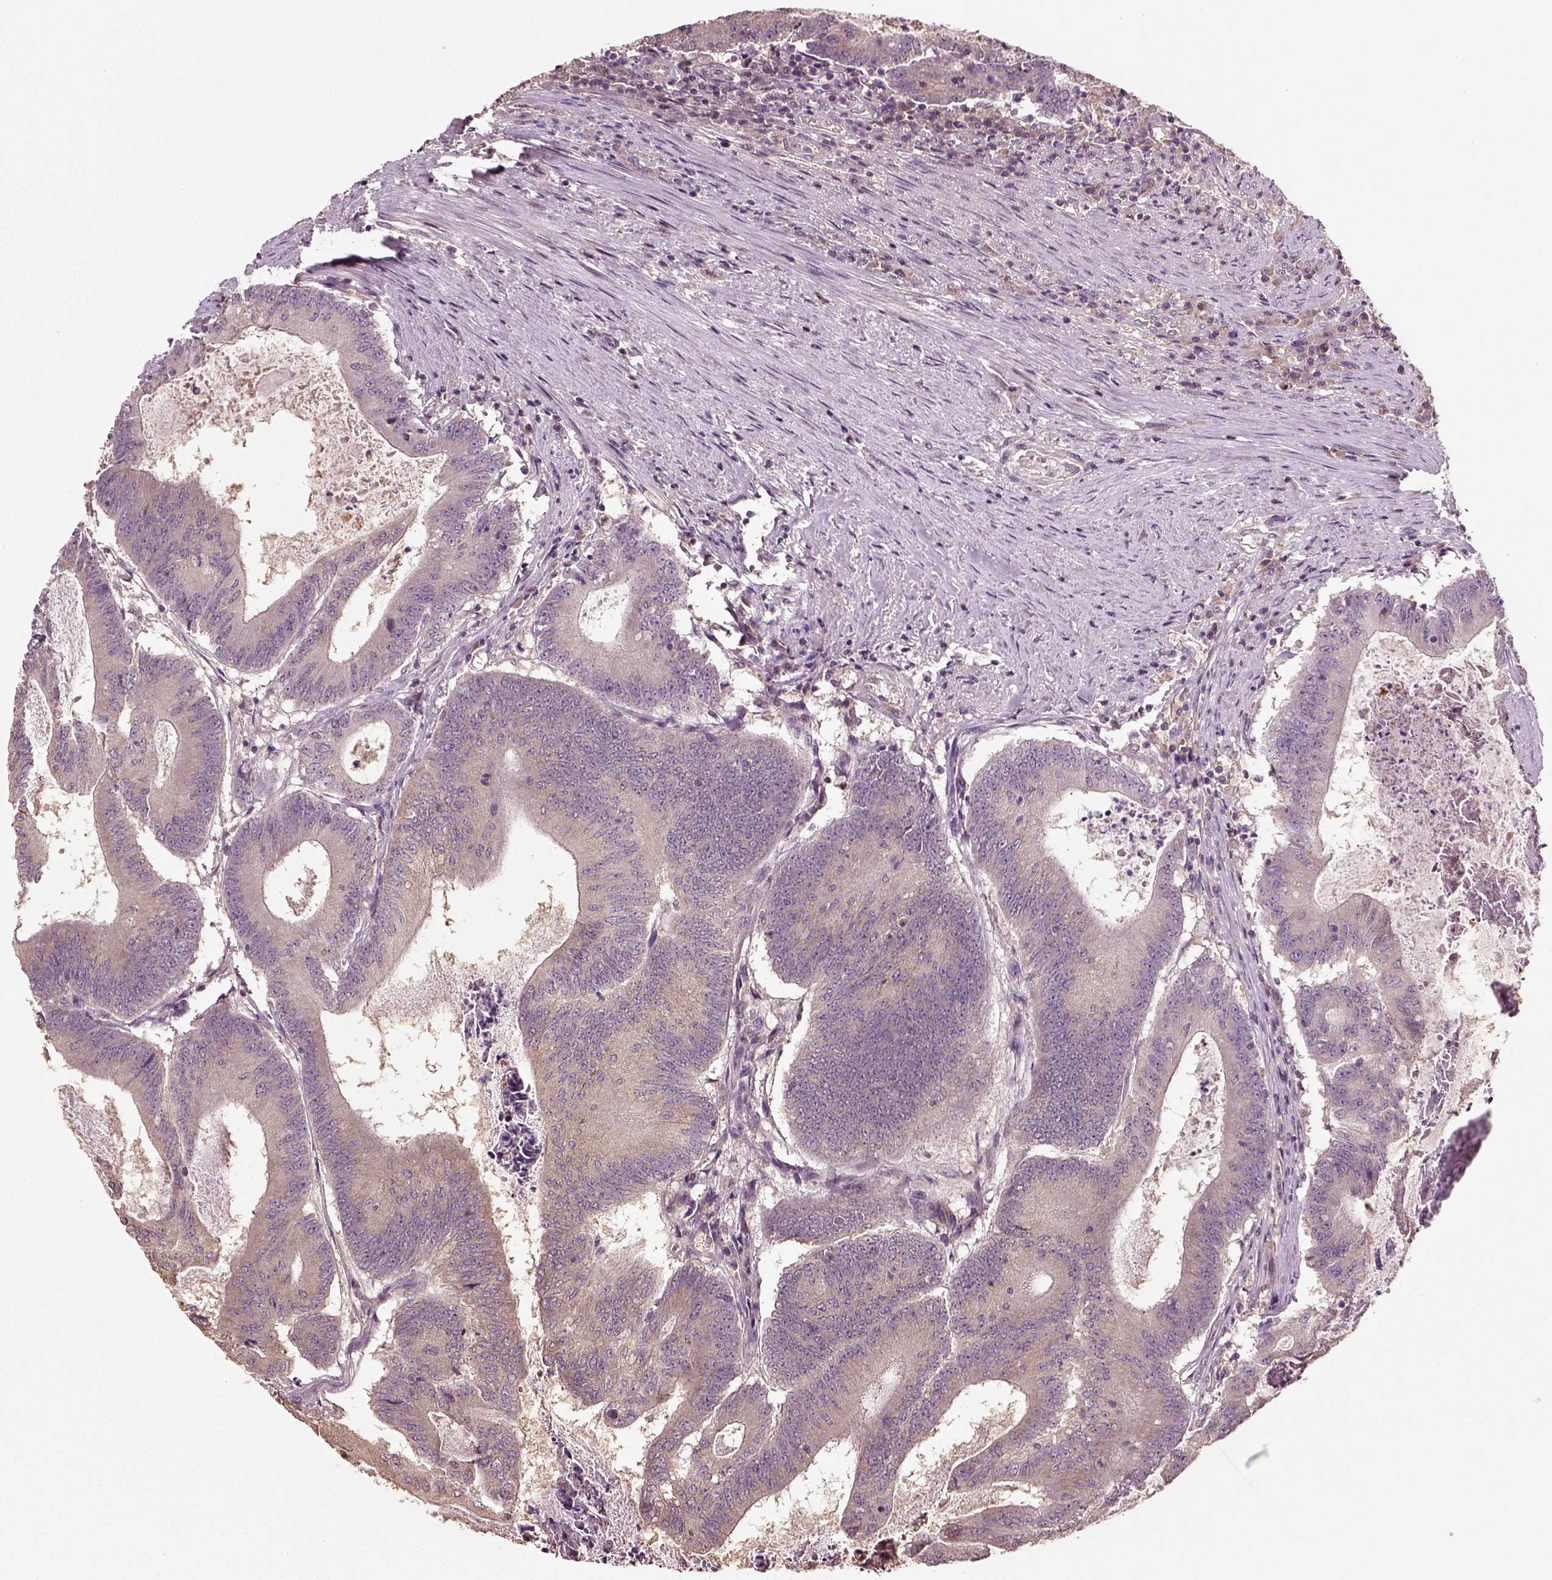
{"staining": {"intensity": "weak", "quantity": "25%-75%", "location": "cytoplasmic/membranous"}, "tissue": "colorectal cancer", "cell_type": "Tumor cells", "image_type": "cancer", "snomed": [{"axis": "morphology", "description": "Adenocarcinoma, NOS"}, {"axis": "topography", "description": "Colon"}], "caption": "Immunohistochemical staining of adenocarcinoma (colorectal) displays low levels of weak cytoplasmic/membranous staining in approximately 25%-75% of tumor cells. (Stains: DAB in brown, nuclei in blue, Microscopy: brightfield microscopy at high magnification).", "gene": "ERV3-1", "patient": {"sex": "female", "age": 70}}